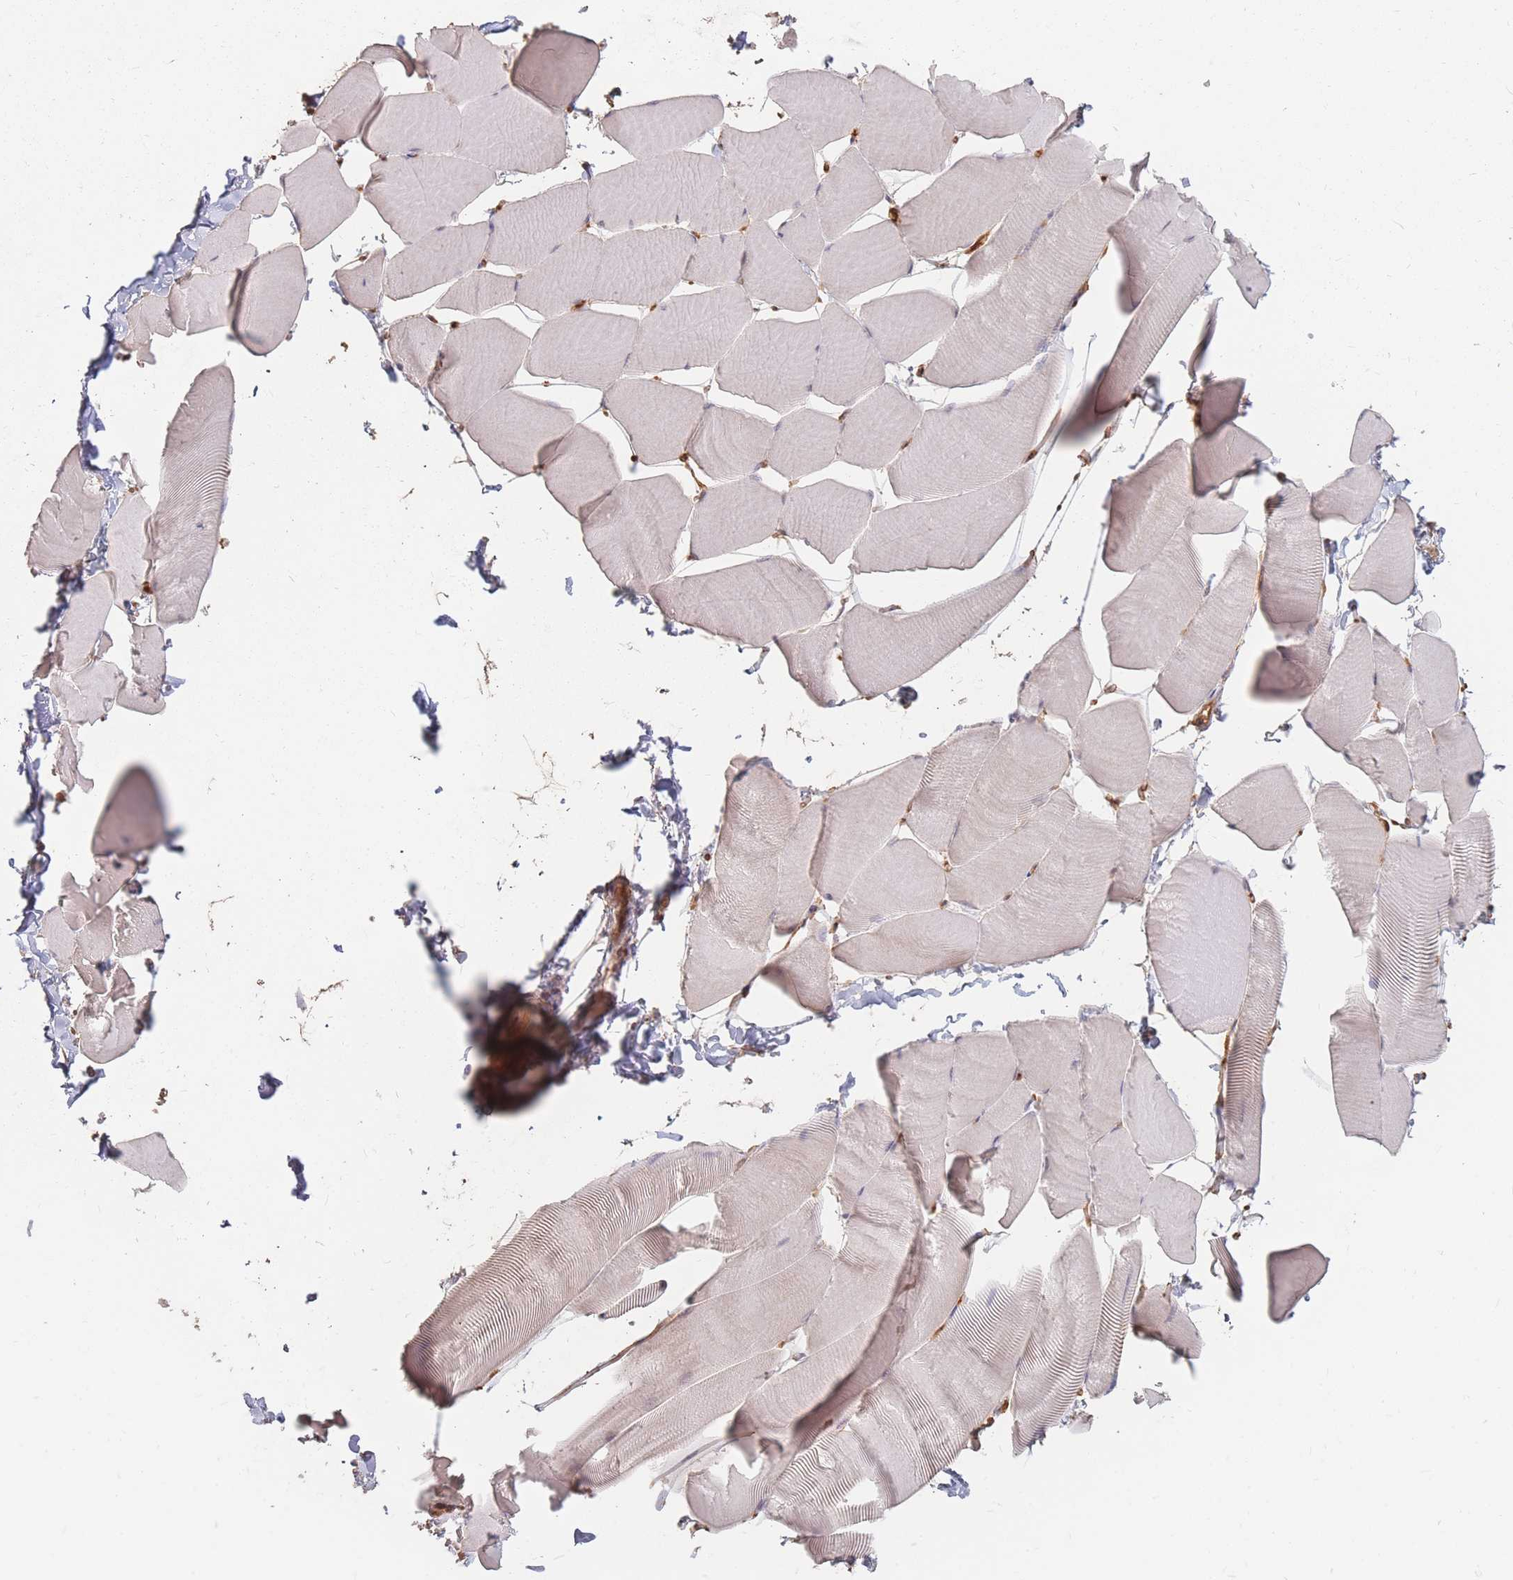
{"staining": {"intensity": "weak", "quantity": "25%-75%", "location": "cytoplasmic/membranous"}, "tissue": "skeletal muscle", "cell_type": "Myocytes", "image_type": "normal", "snomed": [{"axis": "morphology", "description": "Normal tissue, NOS"}, {"axis": "topography", "description": "Skeletal muscle"}], "caption": "Myocytes exhibit low levels of weak cytoplasmic/membranous staining in approximately 25%-75% of cells in benign skeletal muscle.", "gene": "PLS3", "patient": {"sex": "male", "age": 25}}